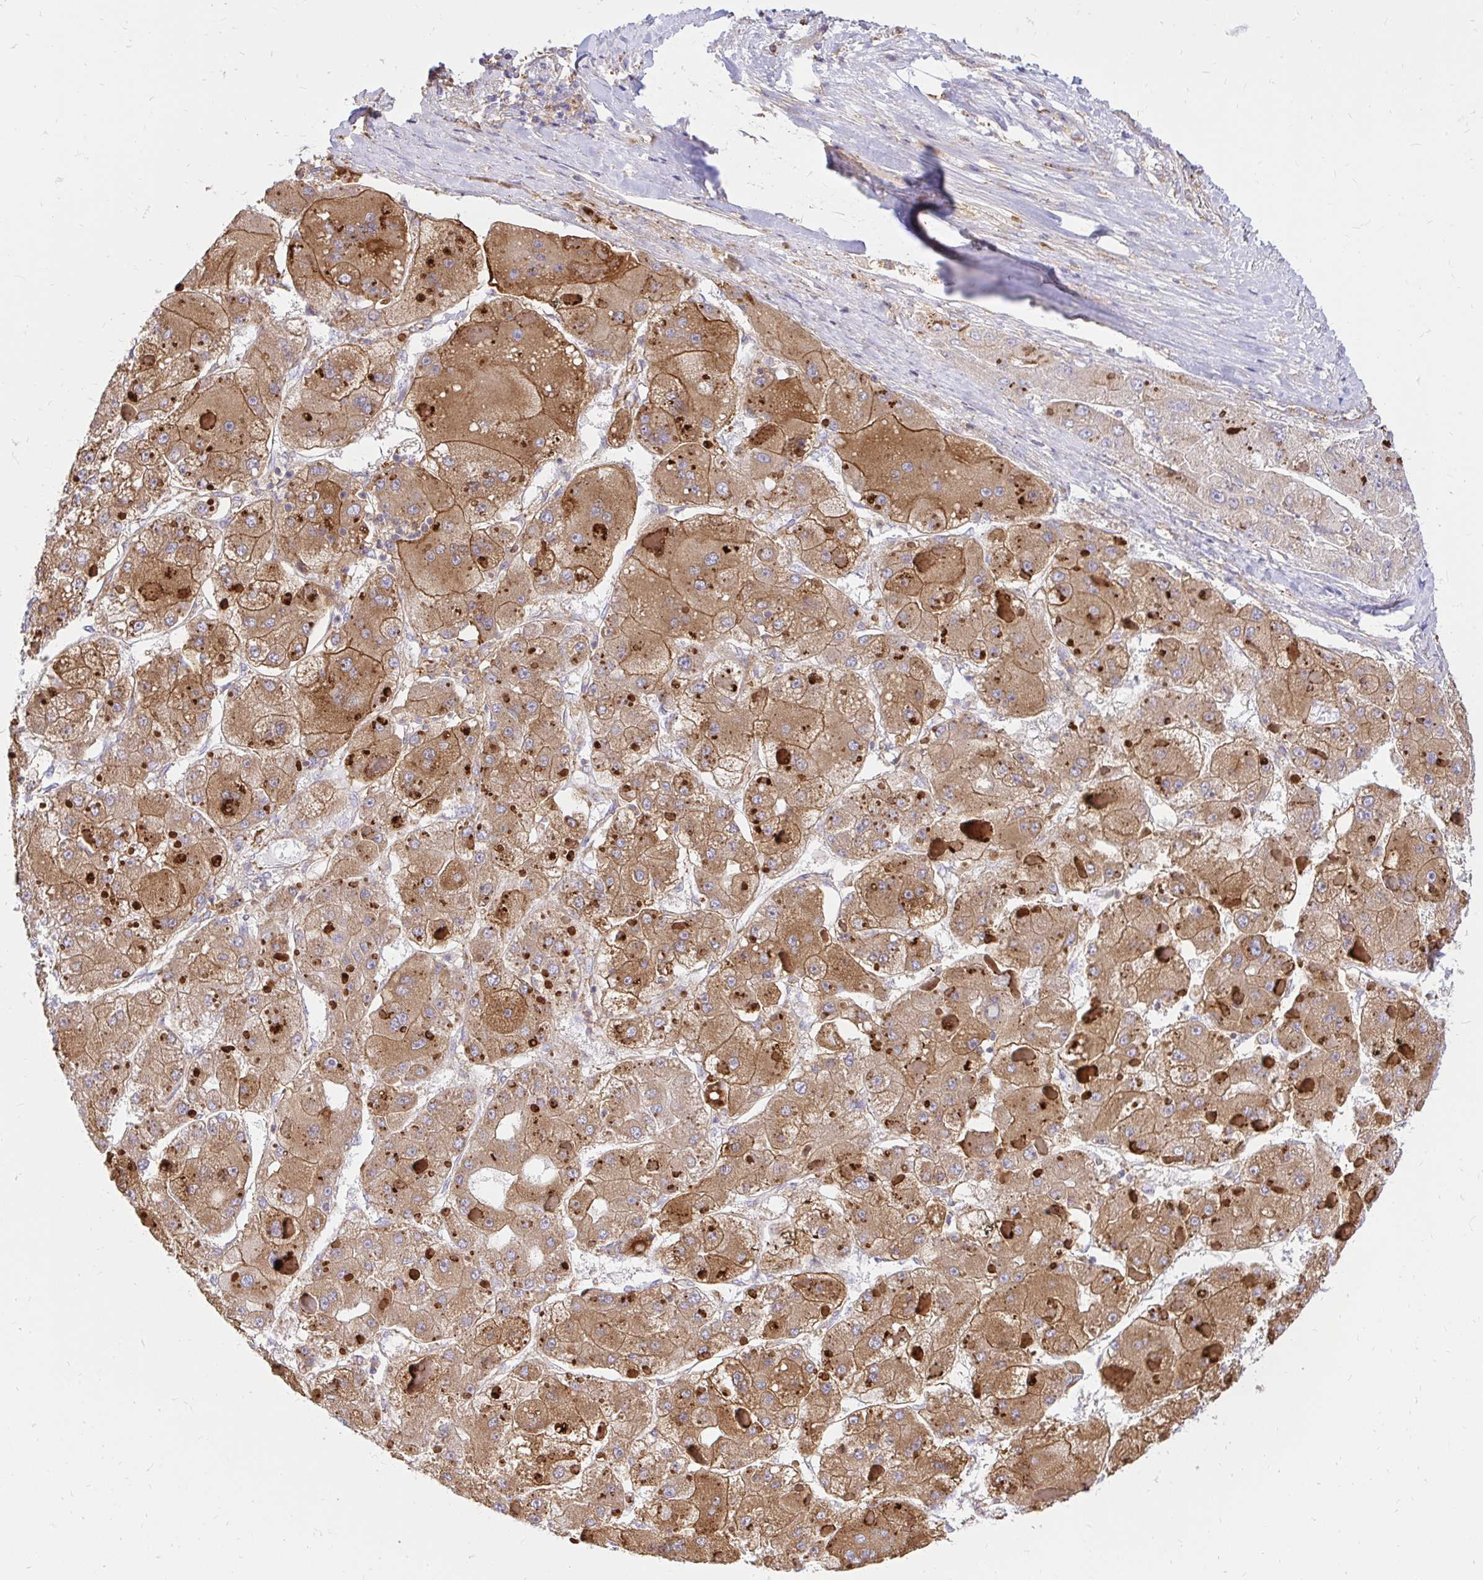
{"staining": {"intensity": "moderate", "quantity": ">75%", "location": "cytoplasmic/membranous"}, "tissue": "liver cancer", "cell_type": "Tumor cells", "image_type": "cancer", "snomed": [{"axis": "morphology", "description": "Carcinoma, Hepatocellular, NOS"}, {"axis": "topography", "description": "Liver"}], "caption": "Liver hepatocellular carcinoma stained with DAB immunohistochemistry reveals medium levels of moderate cytoplasmic/membranous expression in approximately >75% of tumor cells.", "gene": "ABCB10", "patient": {"sex": "female", "age": 73}}